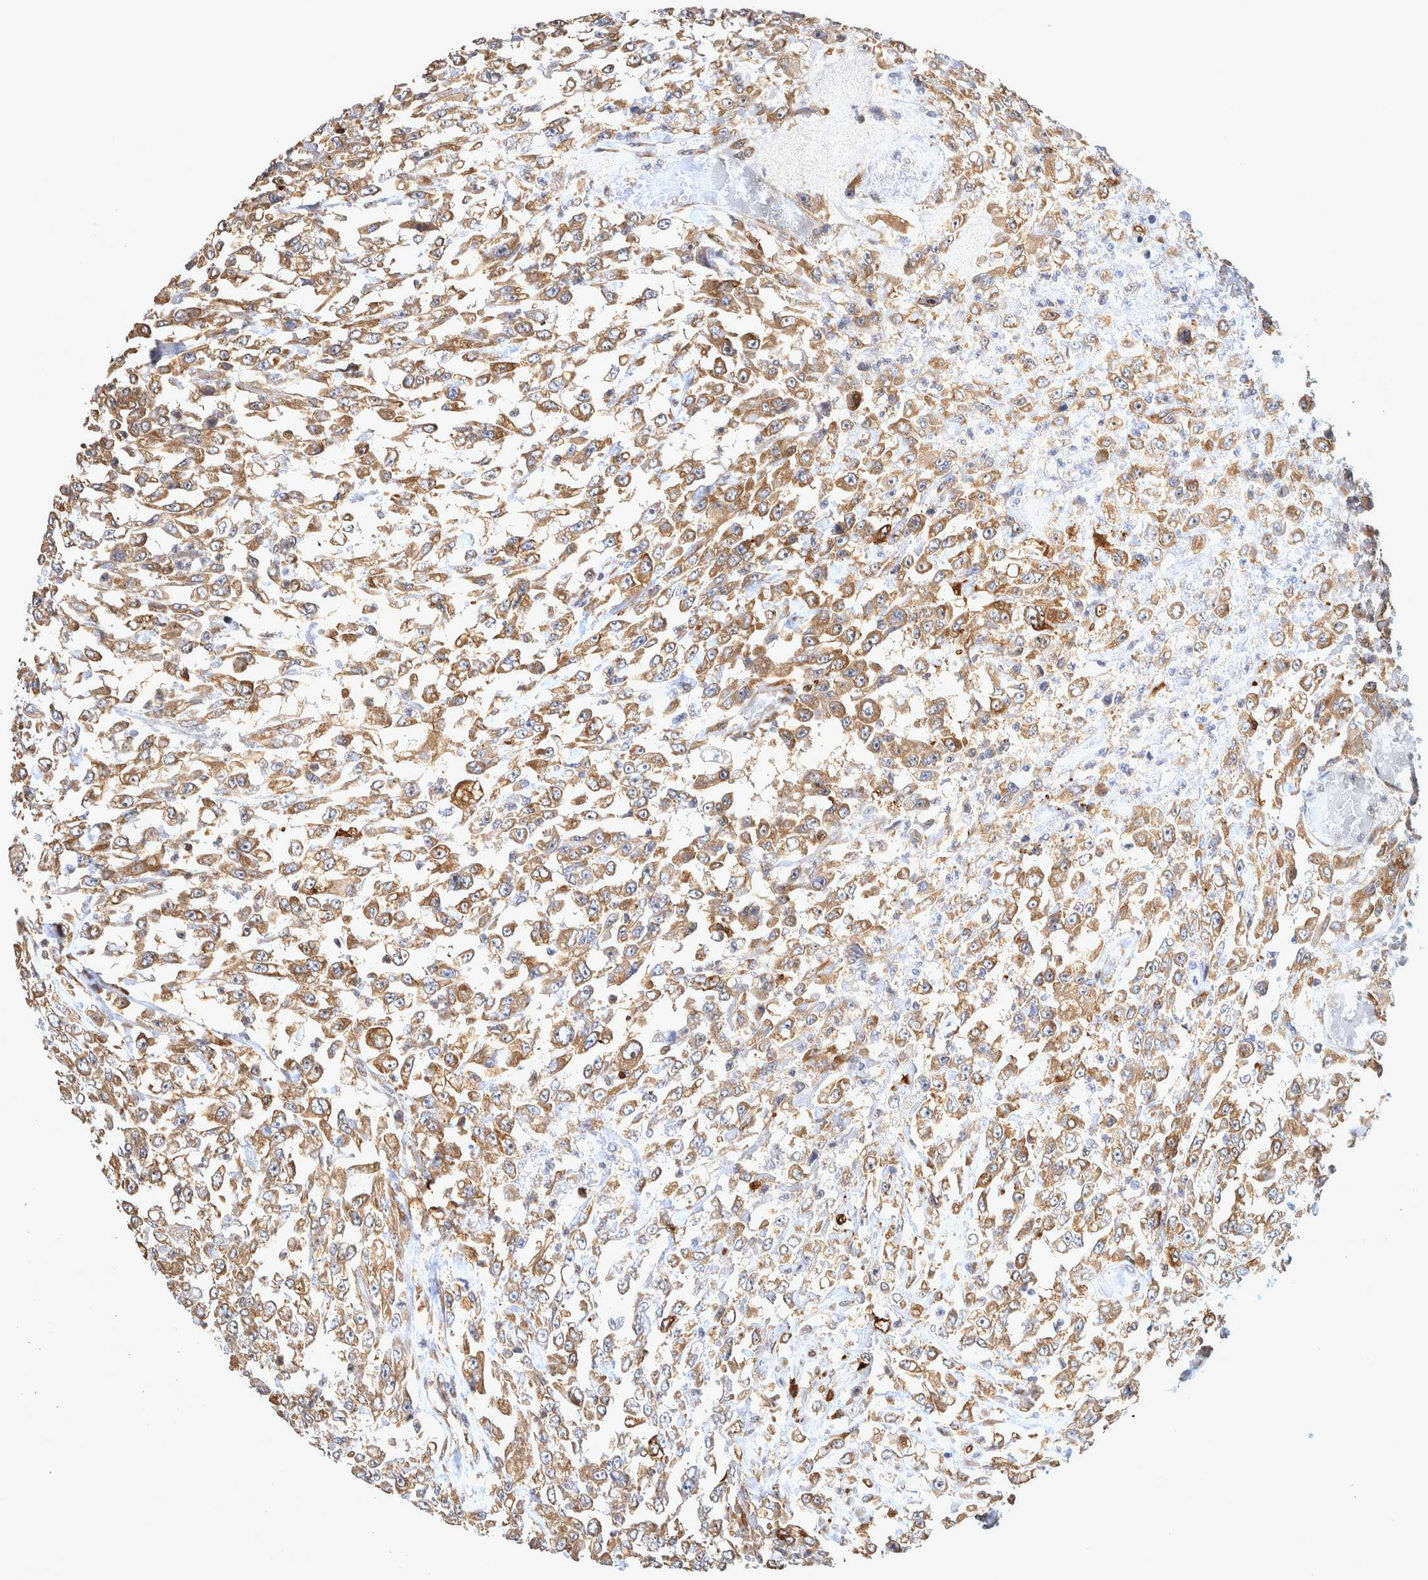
{"staining": {"intensity": "moderate", "quantity": ">75%", "location": "cytoplasmic/membranous"}, "tissue": "urothelial cancer", "cell_type": "Tumor cells", "image_type": "cancer", "snomed": [{"axis": "morphology", "description": "Urothelial carcinoma, High grade"}, {"axis": "topography", "description": "Urinary bladder"}], "caption": "Urothelial carcinoma (high-grade) was stained to show a protein in brown. There is medium levels of moderate cytoplasmic/membranous positivity in about >75% of tumor cells. The staining is performed using DAB brown chromogen to label protein expression. The nuclei are counter-stained blue using hematoxylin.", "gene": "ATXN2", "patient": {"sex": "male", "age": 46}}